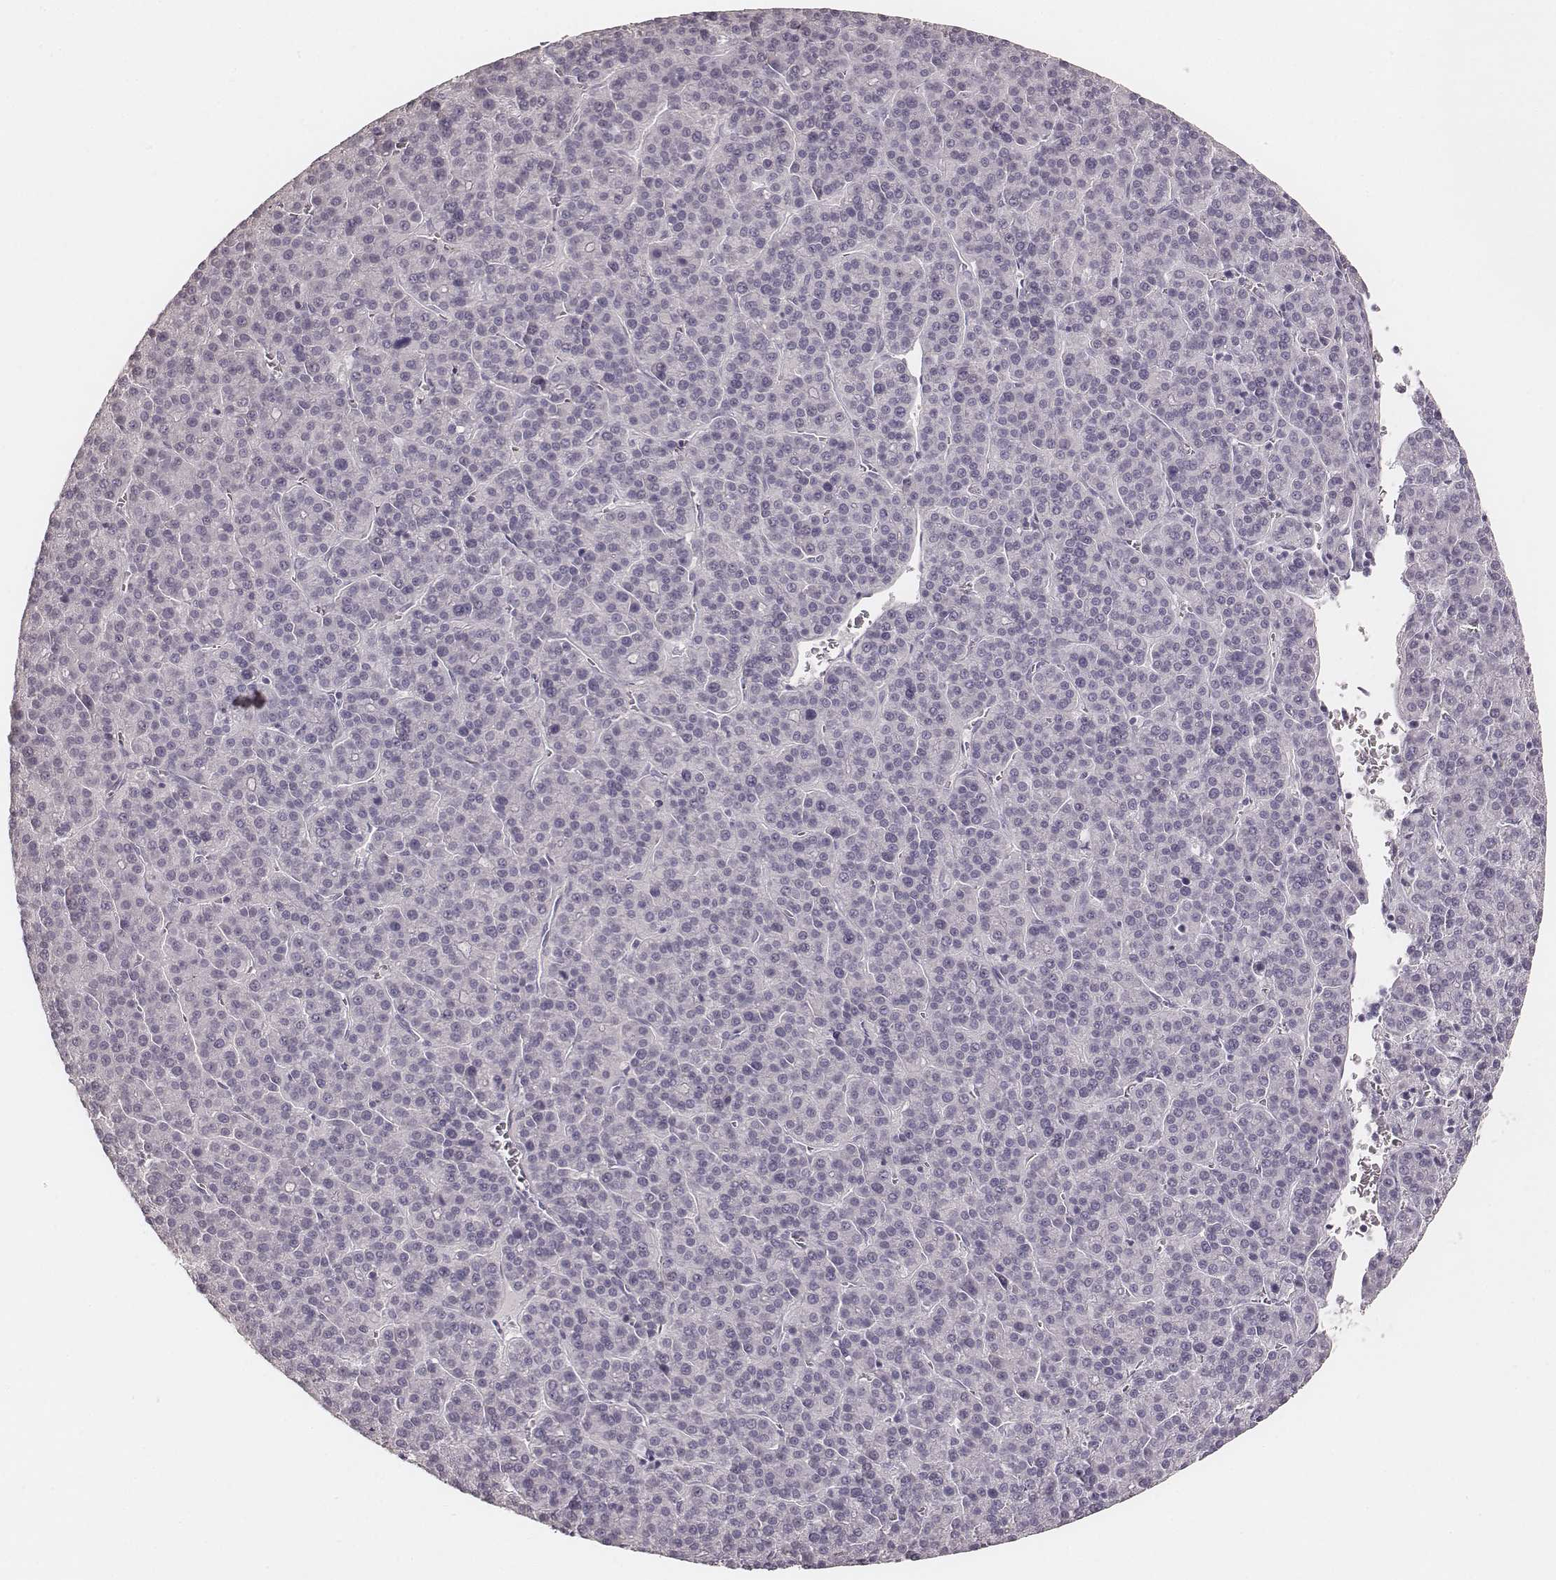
{"staining": {"intensity": "negative", "quantity": "none", "location": "none"}, "tissue": "liver cancer", "cell_type": "Tumor cells", "image_type": "cancer", "snomed": [{"axis": "morphology", "description": "Carcinoma, Hepatocellular, NOS"}, {"axis": "topography", "description": "Liver"}], "caption": "High power microscopy histopathology image of an immunohistochemistry (IHC) micrograph of liver hepatocellular carcinoma, revealing no significant positivity in tumor cells.", "gene": "KRT26", "patient": {"sex": "female", "age": 58}}